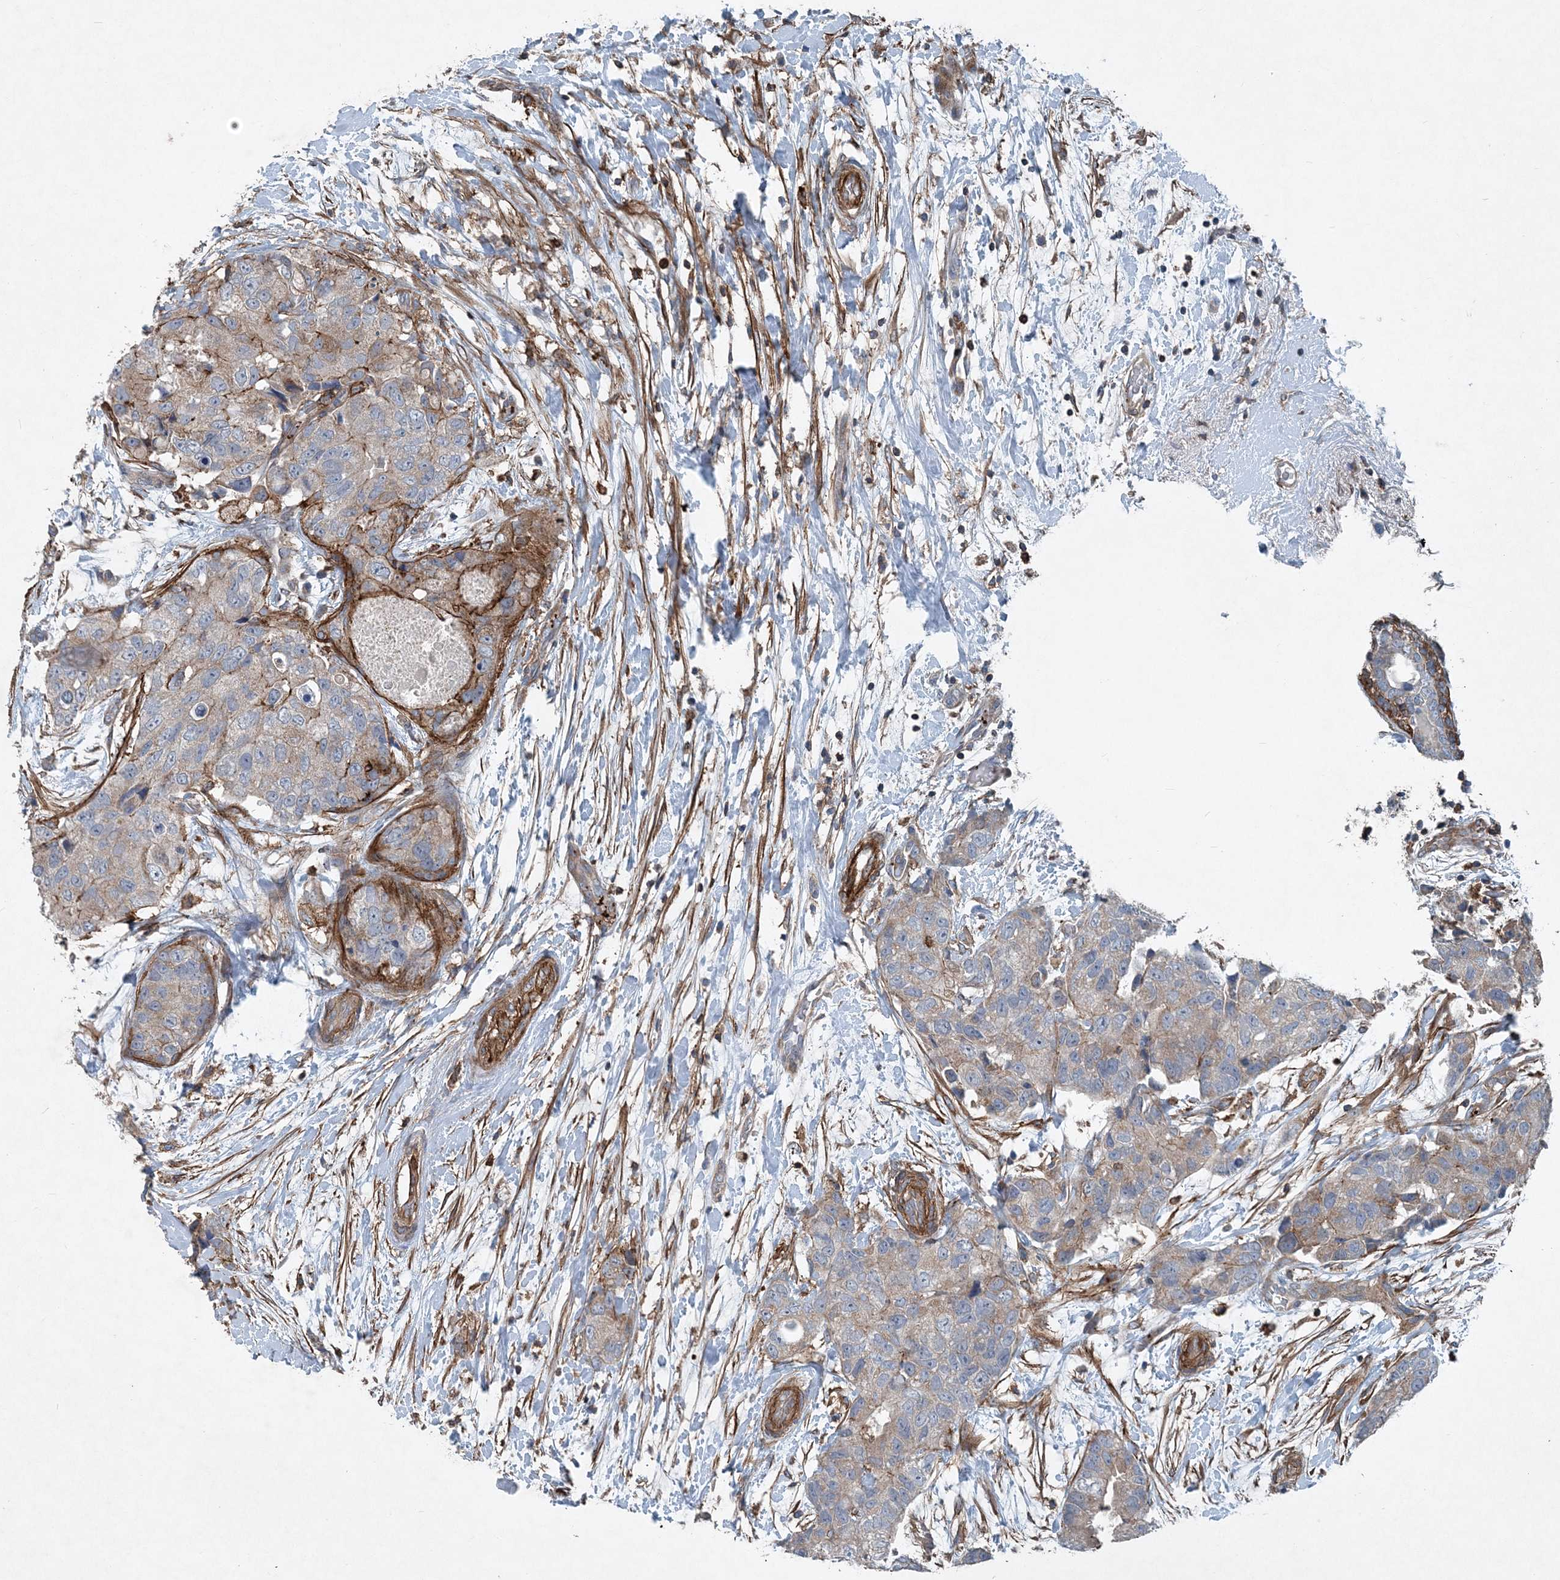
{"staining": {"intensity": "negative", "quantity": "none", "location": "none"}, "tissue": "breast cancer", "cell_type": "Tumor cells", "image_type": "cancer", "snomed": [{"axis": "morphology", "description": "Duct carcinoma"}, {"axis": "topography", "description": "Breast"}], "caption": "Tumor cells show no significant protein expression in breast cancer (intraductal carcinoma).", "gene": "DGUOK", "patient": {"sex": "female", "age": 62}}